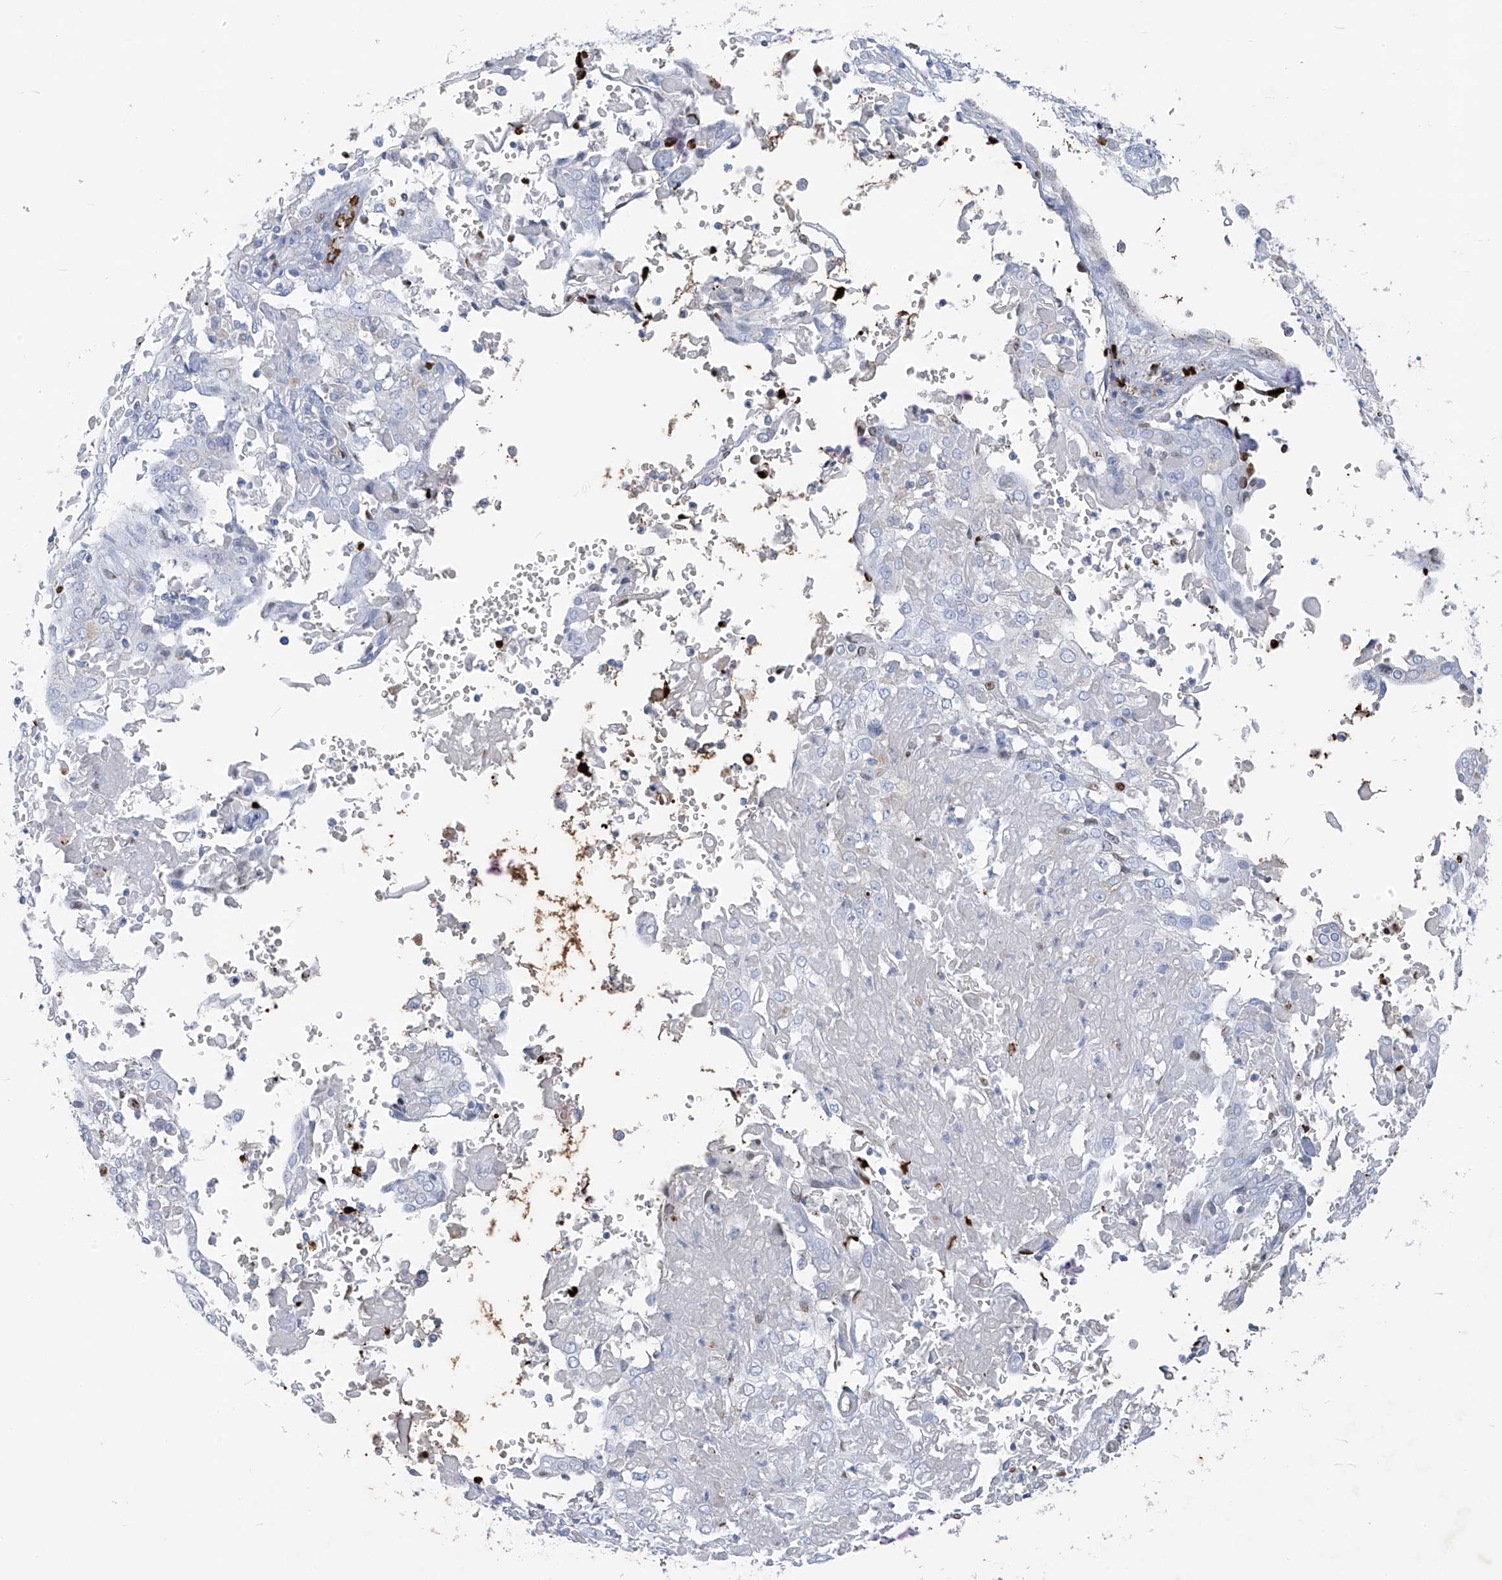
{"staining": {"intensity": "negative", "quantity": "none", "location": "none"}, "tissue": "cervical cancer", "cell_type": "Tumor cells", "image_type": "cancer", "snomed": [{"axis": "morphology", "description": "Squamous cell carcinoma, NOS"}, {"axis": "topography", "description": "Cervix"}], "caption": "The photomicrograph shows no staining of tumor cells in cervical cancer.", "gene": "CX3CR1", "patient": {"sex": "female", "age": 39}}